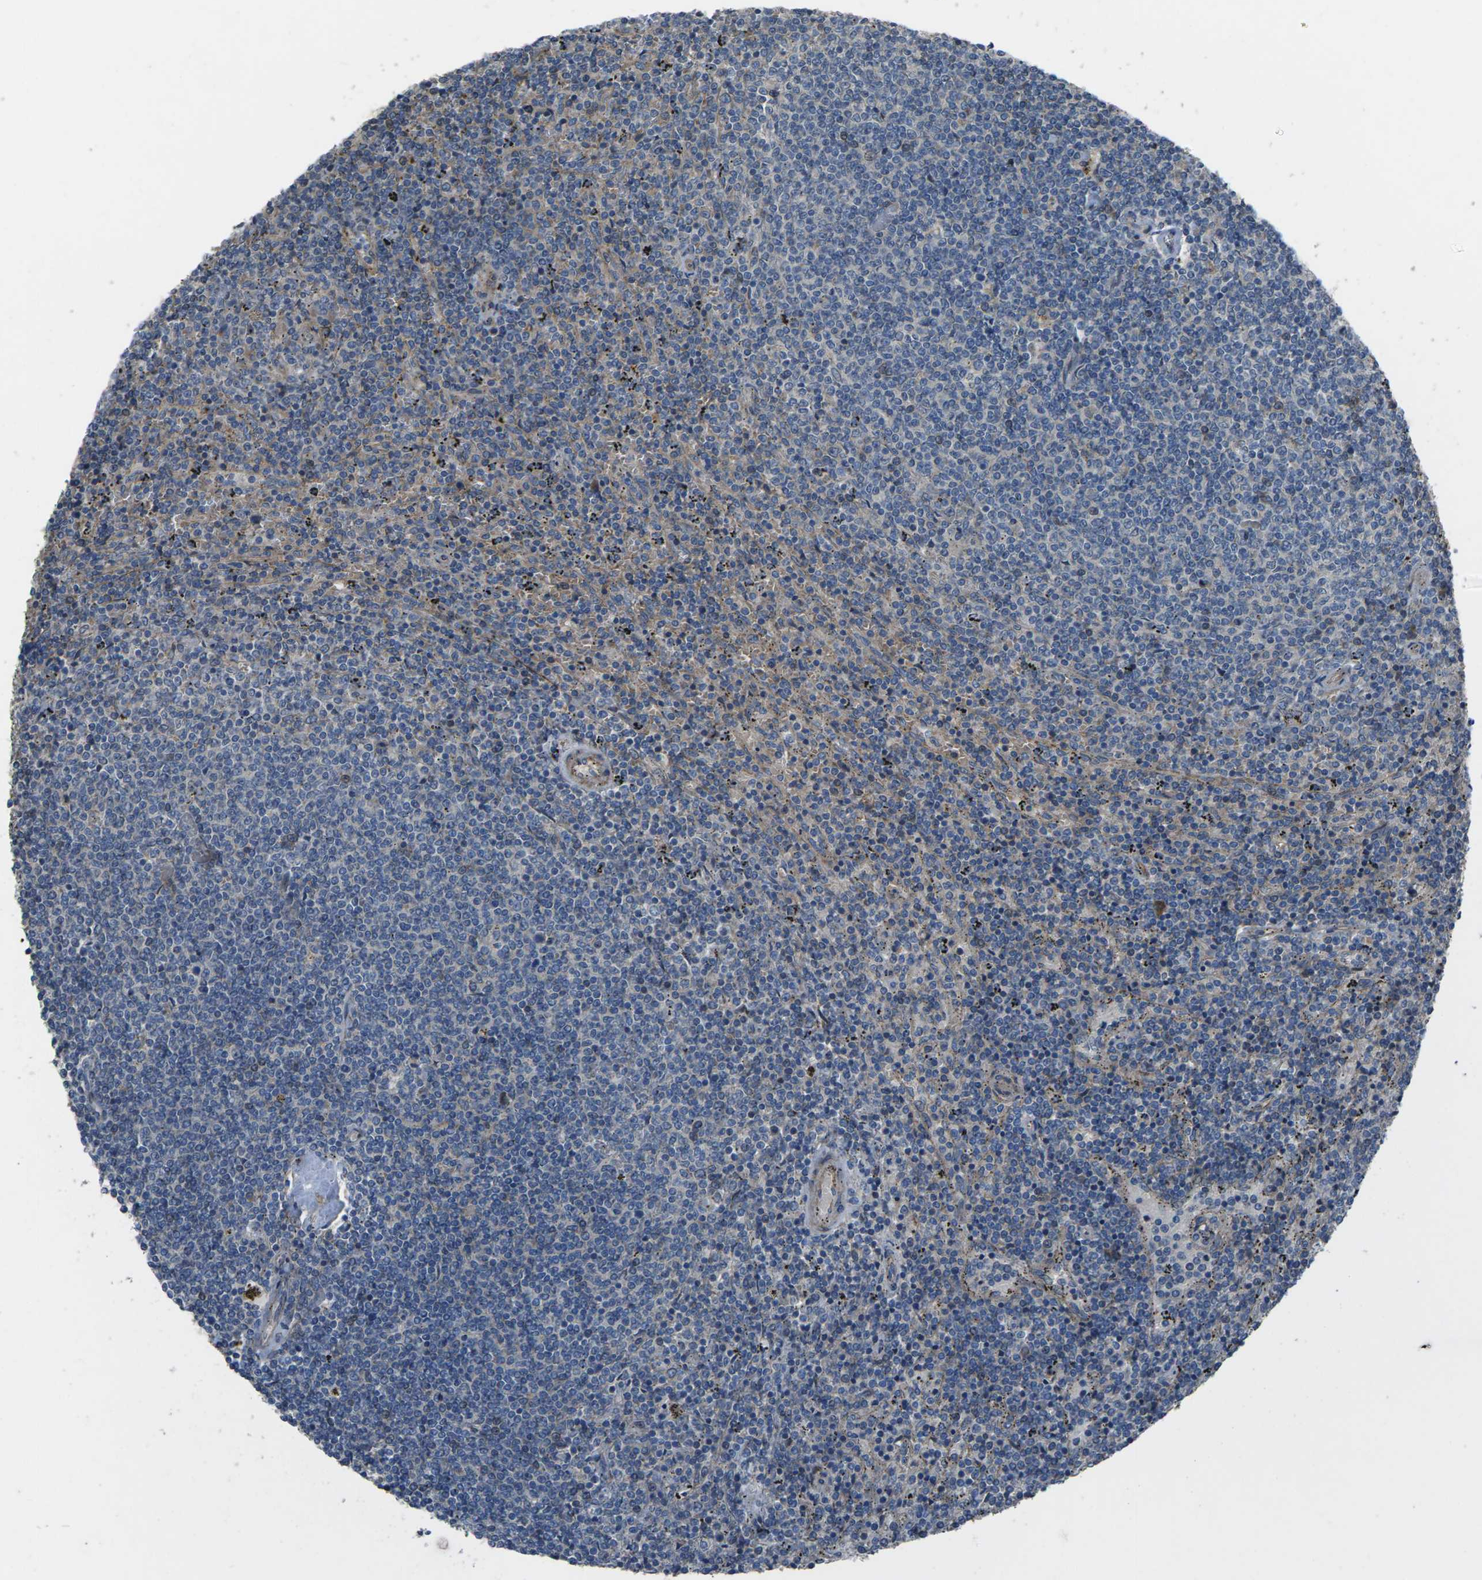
{"staining": {"intensity": "moderate", "quantity": "<25%", "location": "cytoplasmic/membranous"}, "tissue": "lymphoma", "cell_type": "Tumor cells", "image_type": "cancer", "snomed": [{"axis": "morphology", "description": "Malignant lymphoma, non-Hodgkin's type, Low grade"}, {"axis": "topography", "description": "Spleen"}], "caption": "Lymphoma stained with a brown dye reveals moderate cytoplasmic/membranous positive expression in approximately <25% of tumor cells.", "gene": "EDNRA", "patient": {"sex": "female", "age": 50}}